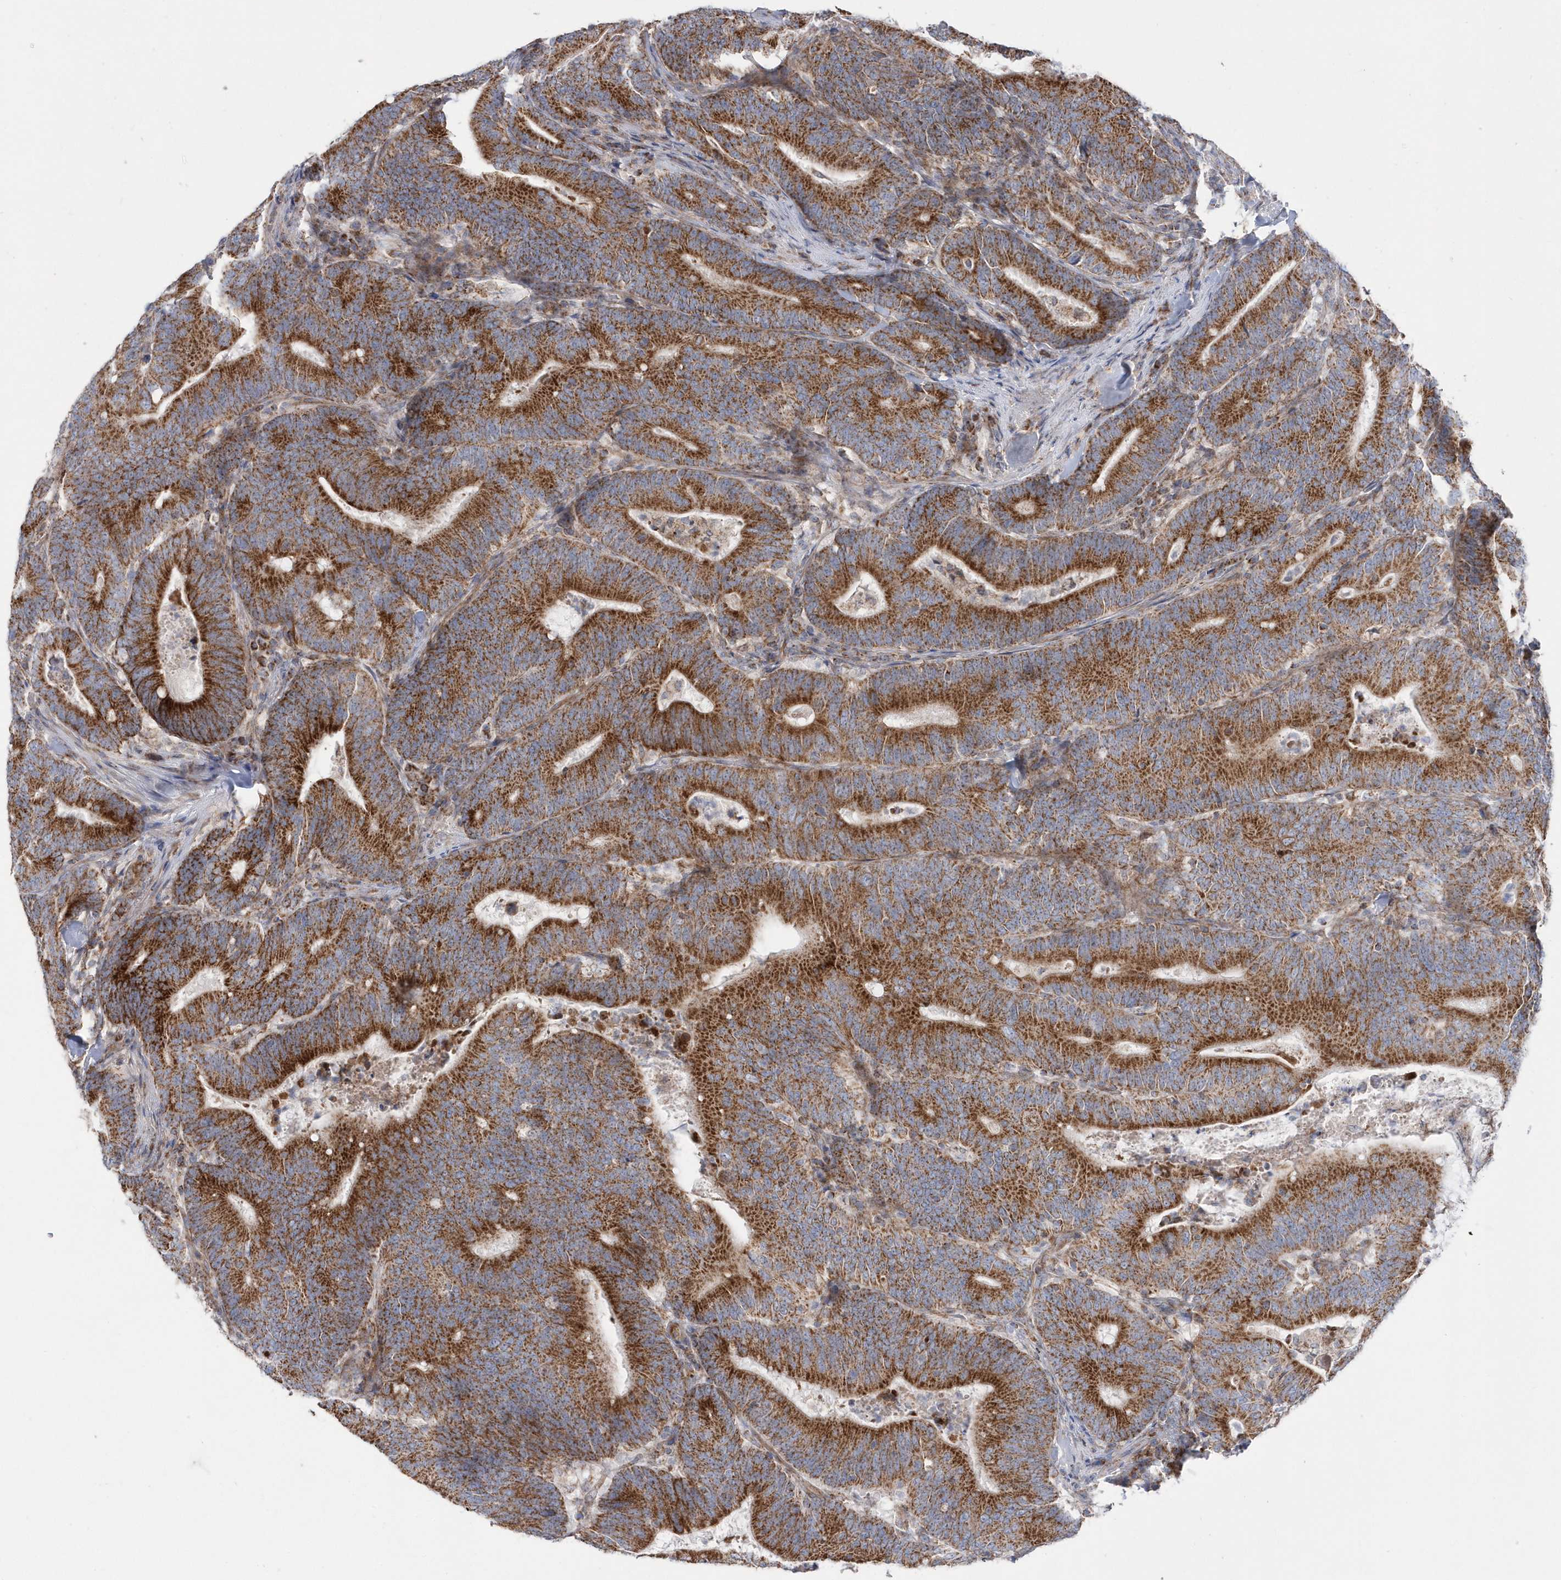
{"staining": {"intensity": "strong", "quantity": ">75%", "location": "cytoplasmic/membranous"}, "tissue": "colorectal cancer", "cell_type": "Tumor cells", "image_type": "cancer", "snomed": [{"axis": "morphology", "description": "Adenocarcinoma, NOS"}, {"axis": "topography", "description": "Colon"}], "caption": "Colorectal cancer stained for a protein reveals strong cytoplasmic/membranous positivity in tumor cells. The staining was performed using DAB, with brown indicating positive protein expression. Nuclei are stained blue with hematoxylin.", "gene": "OPA1", "patient": {"sex": "female", "age": 66}}